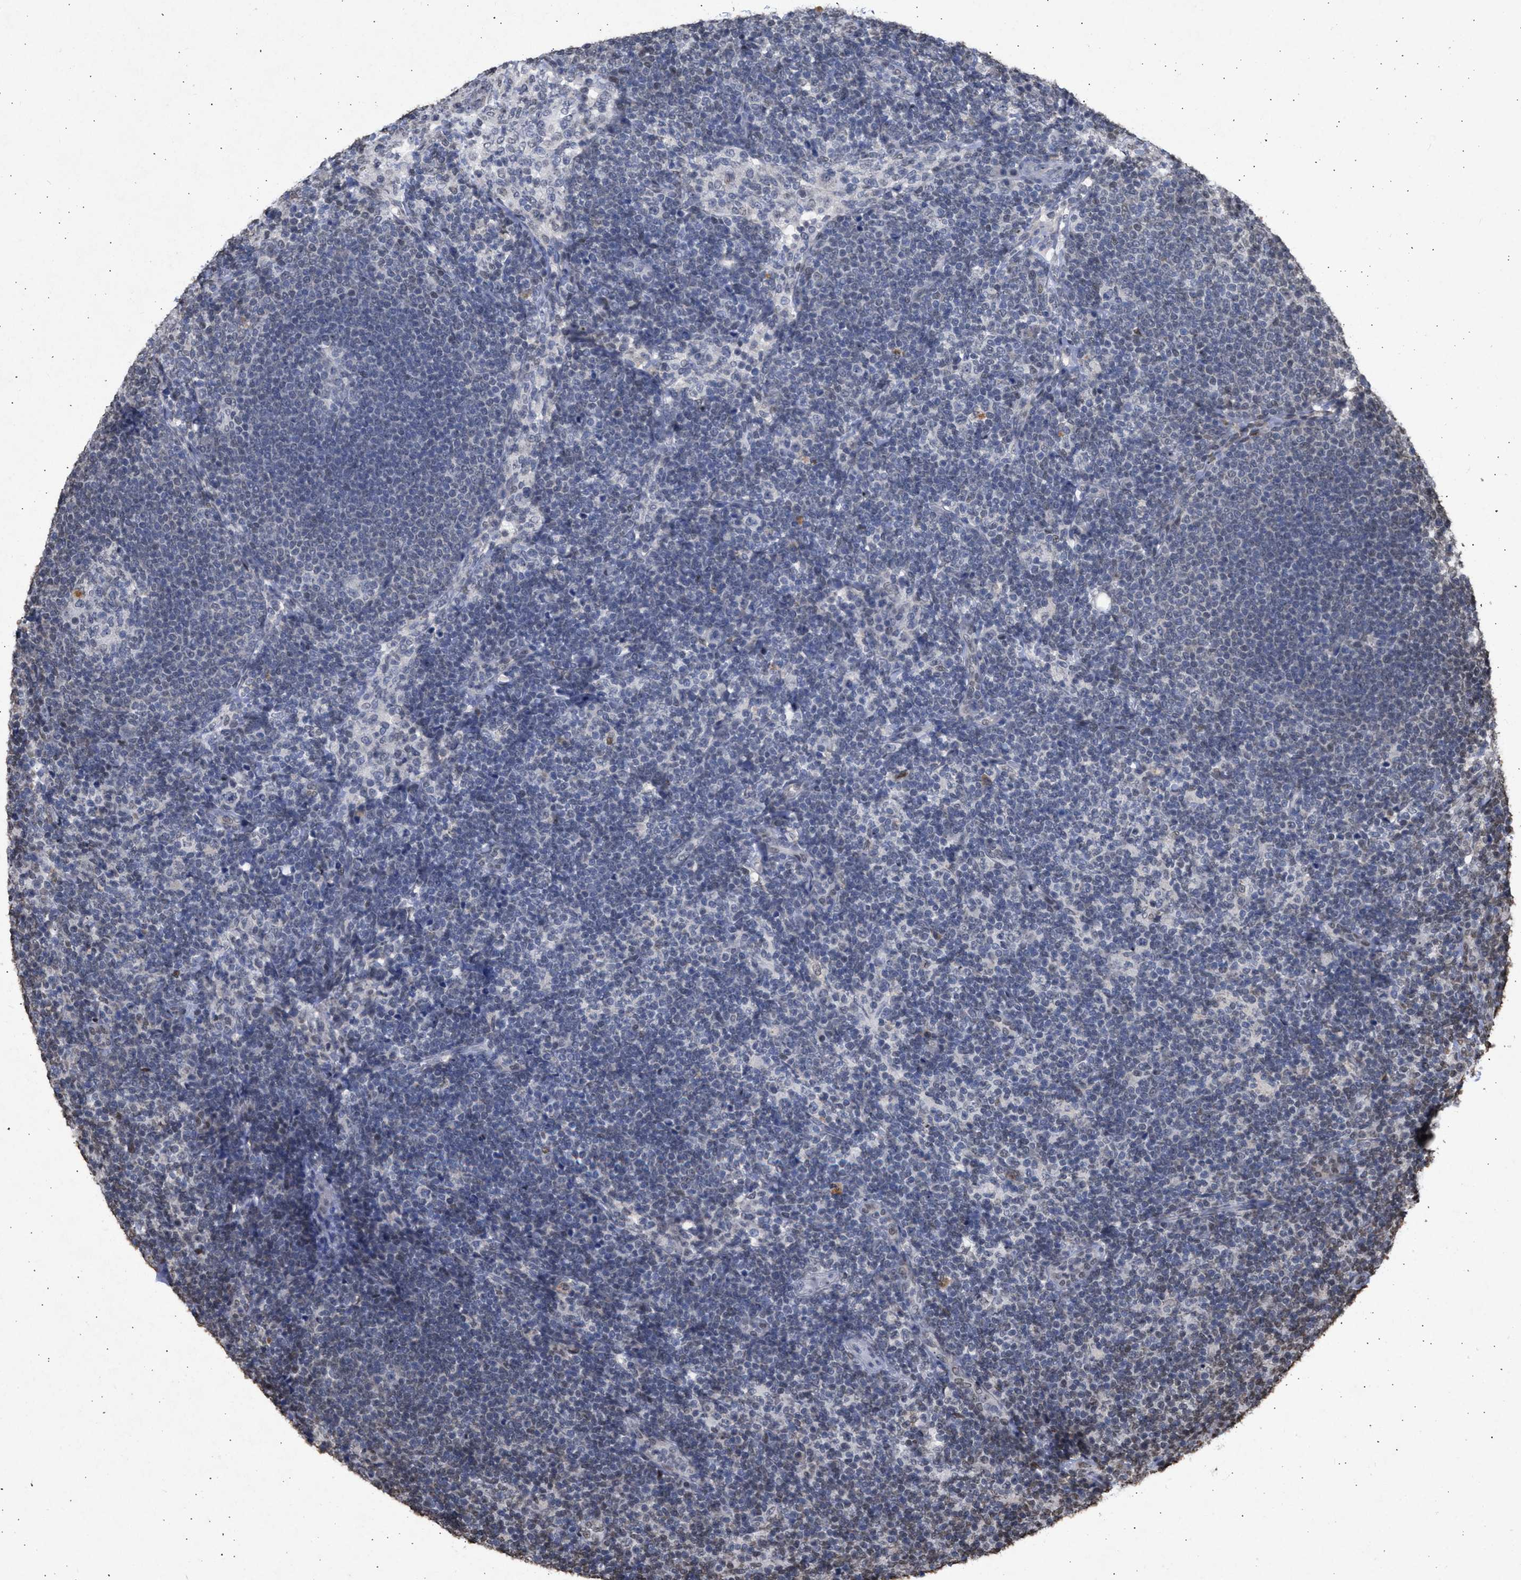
{"staining": {"intensity": "negative", "quantity": "none", "location": "none"}, "tissue": "lymph node", "cell_type": "Germinal center cells", "image_type": "normal", "snomed": [{"axis": "morphology", "description": "Normal tissue, NOS"}, {"axis": "morphology", "description": "Carcinoid, malignant, NOS"}, {"axis": "topography", "description": "Lymph node"}], "caption": "Unremarkable lymph node was stained to show a protein in brown. There is no significant expression in germinal center cells. (IHC, brightfield microscopy, high magnification).", "gene": "NUP35", "patient": {"sex": "male", "age": 47}}